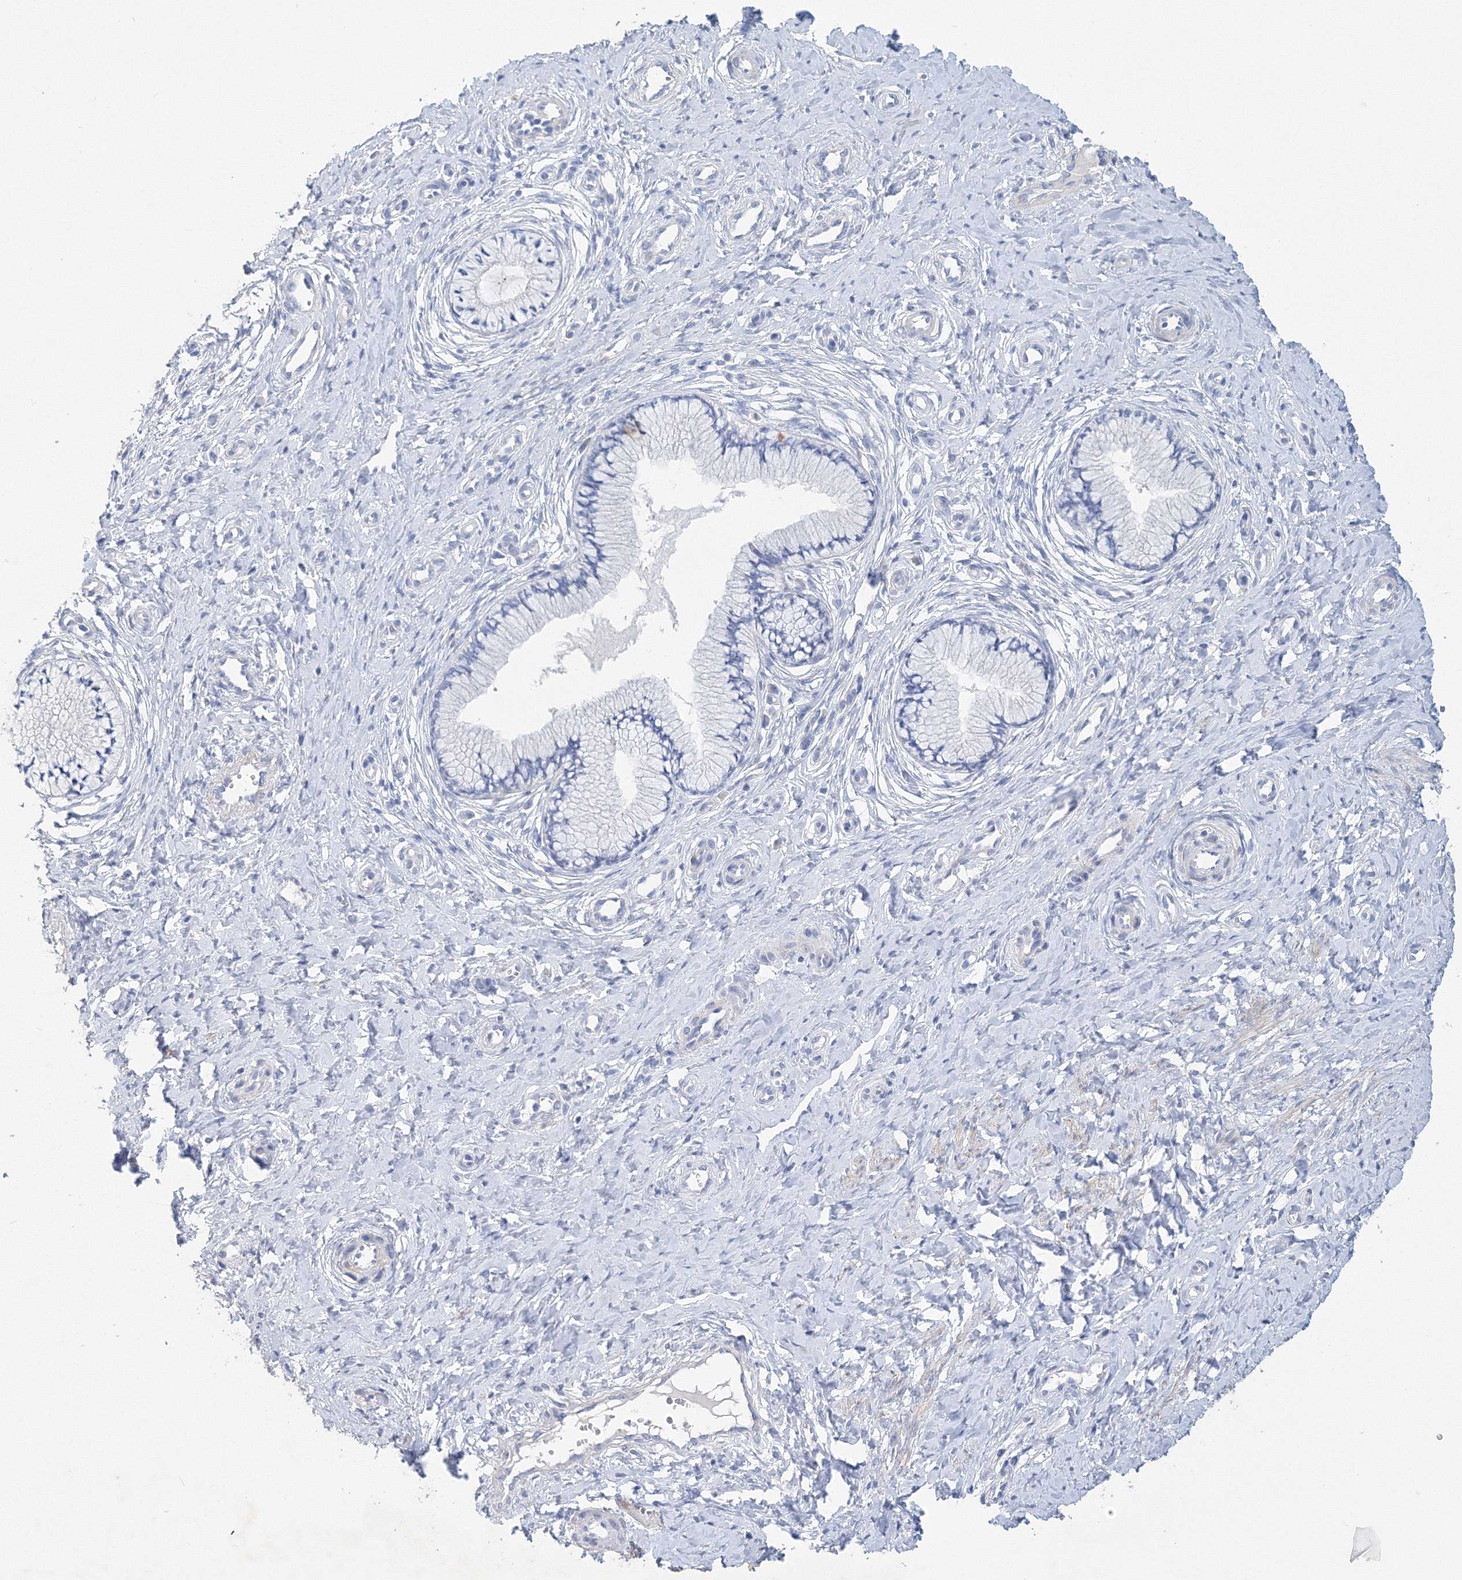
{"staining": {"intensity": "negative", "quantity": "none", "location": "none"}, "tissue": "cervix", "cell_type": "Glandular cells", "image_type": "normal", "snomed": [{"axis": "morphology", "description": "Normal tissue, NOS"}, {"axis": "topography", "description": "Cervix"}], "caption": "A high-resolution histopathology image shows immunohistochemistry staining of normal cervix, which demonstrates no significant positivity in glandular cells. (Stains: DAB (3,3'-diaminobenzidine) immunohistochemistry with hematoxylin counter stain, Microscopy: brightfield microscopy at high magnification).", "gene": "OSBPL6", "patient": {"sex": "female", "age": 36}}